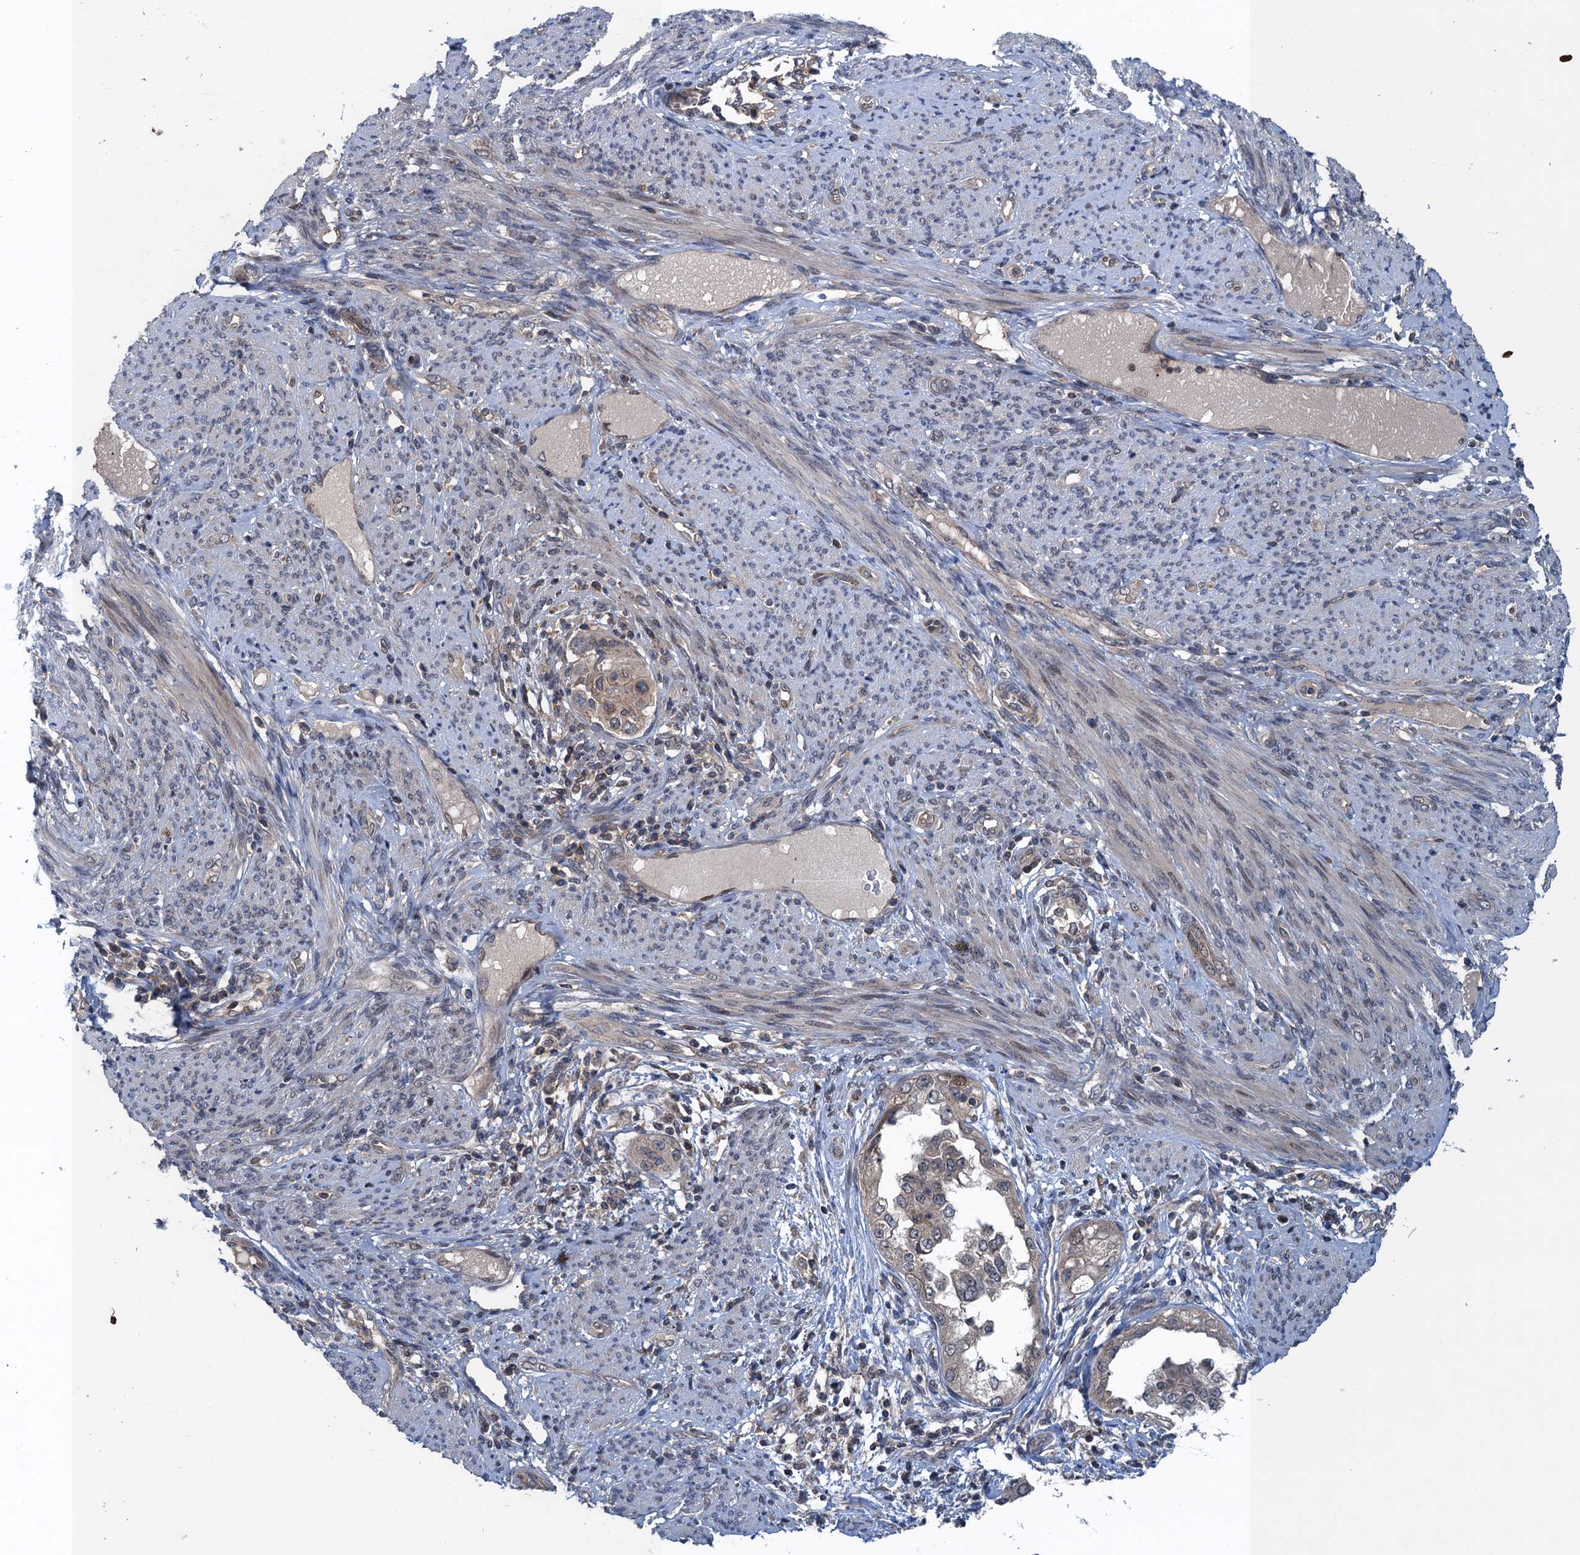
{"staining": {"intensity": "weak", "quantity": "<25%", "location": "cytoplasmic/membranous"}, "tissue": "endometrial cancer", "cell_type": "Tumor cells", "image_type": "cancer", "snomed": [{"axis": "morphology", "description": "Adenocarcinoma, NOS"}, {"axis": "topography", "description": "Endometrium"}], "caption": "High magnification brightfield microscopy of endometrial adenocarcinoma stained with DAB (brown) and counterstained with hematoxylin (blue): tumor cells show no significant staining.", "gene": "RNF165", "patient": {"sex": "female", "age": 85}}